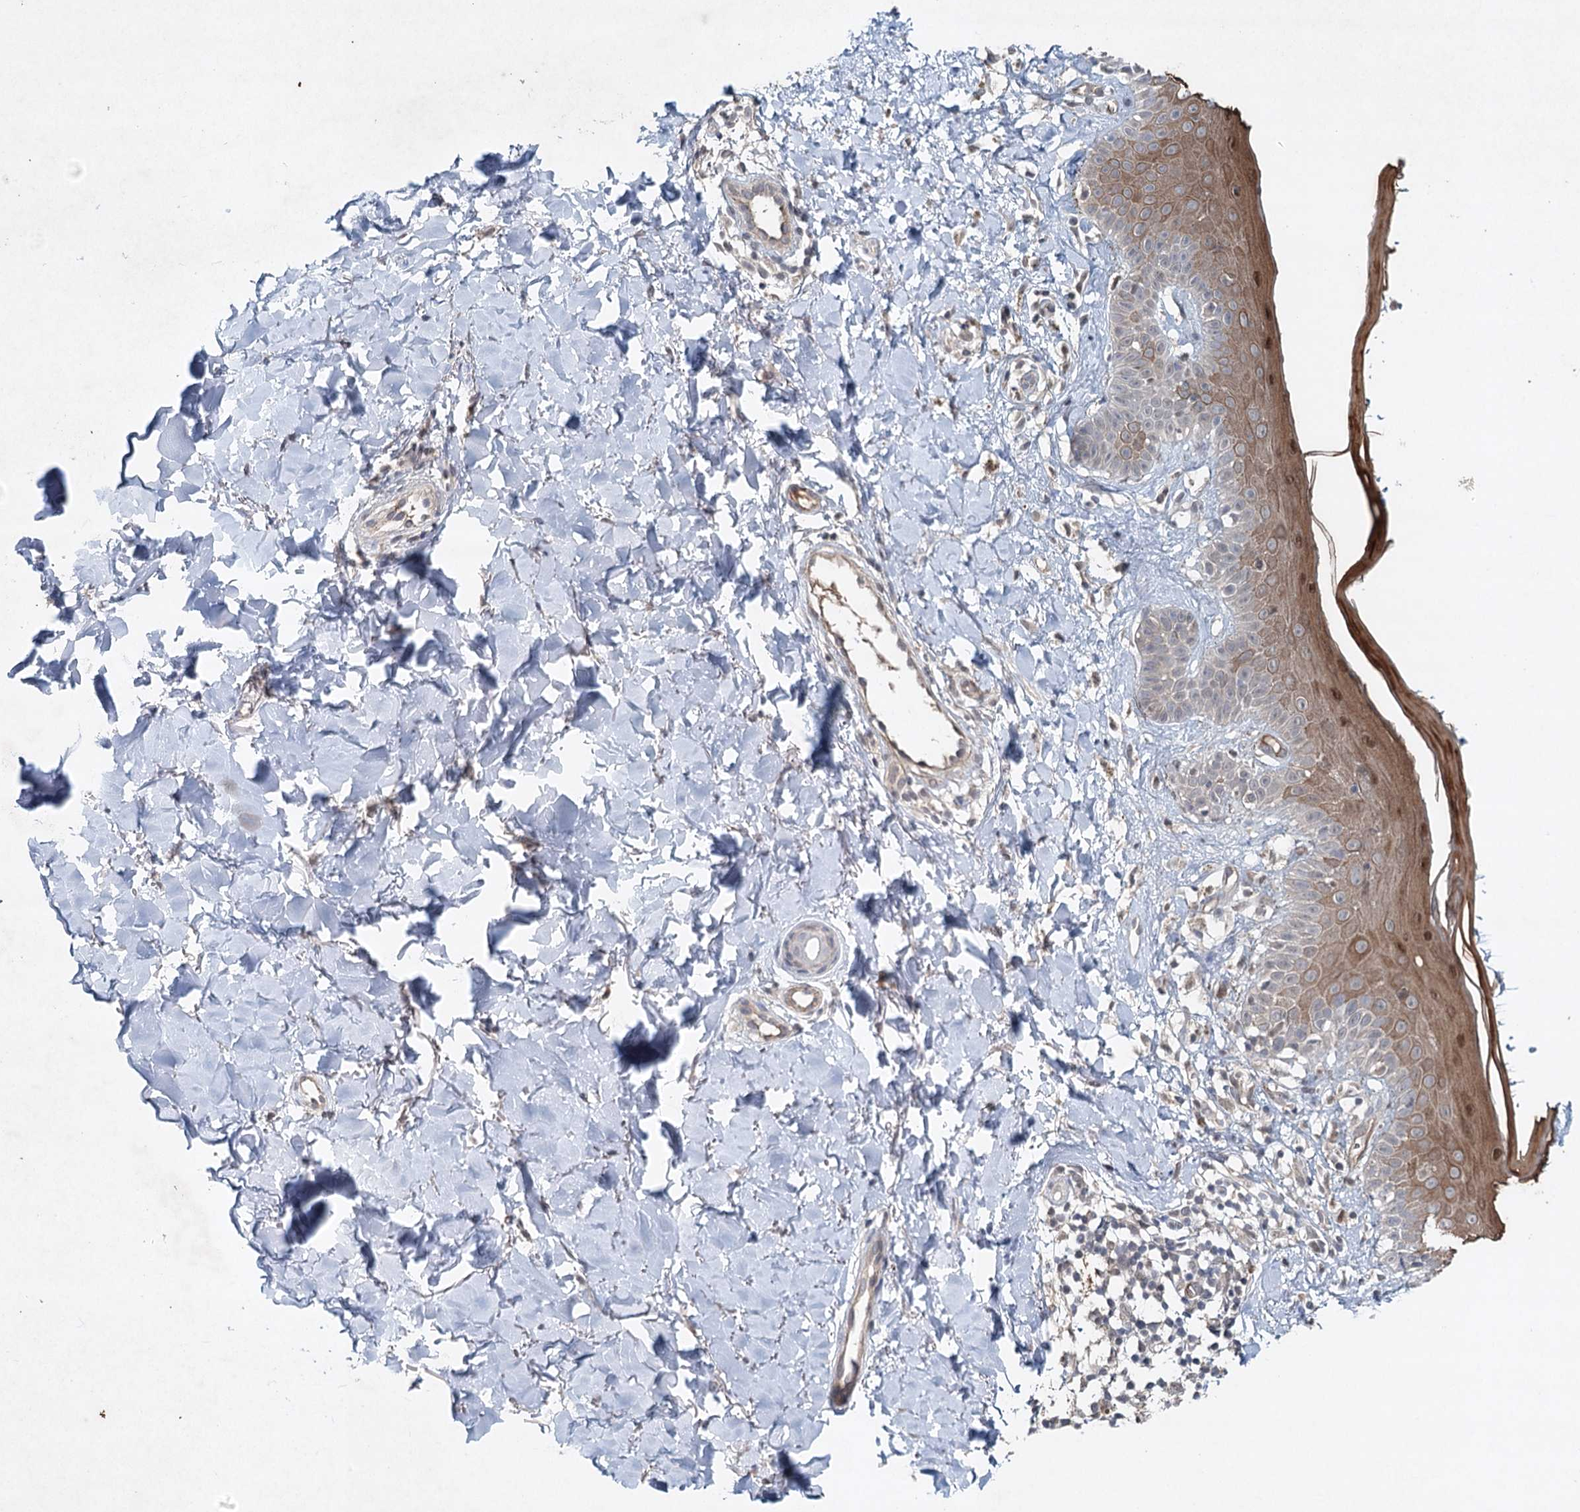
{"staining": {"intensity": "weak", "quantity": "<25%", "location": "cytoplasmic/membranous"}, "tissue": "skin", "cell_type": "Fibroblasts", "image_type": "normal", "snomed": [{"axis": "morphology", "description": "Normal tissue, NOS"}, {"axis": "topography", "description": "Skin"}], "caption": "The IHC image has no significant expression in fibroblasts of skin.", "gene": "SYNPO", "patient": {"sex": "male", "age": 52}}